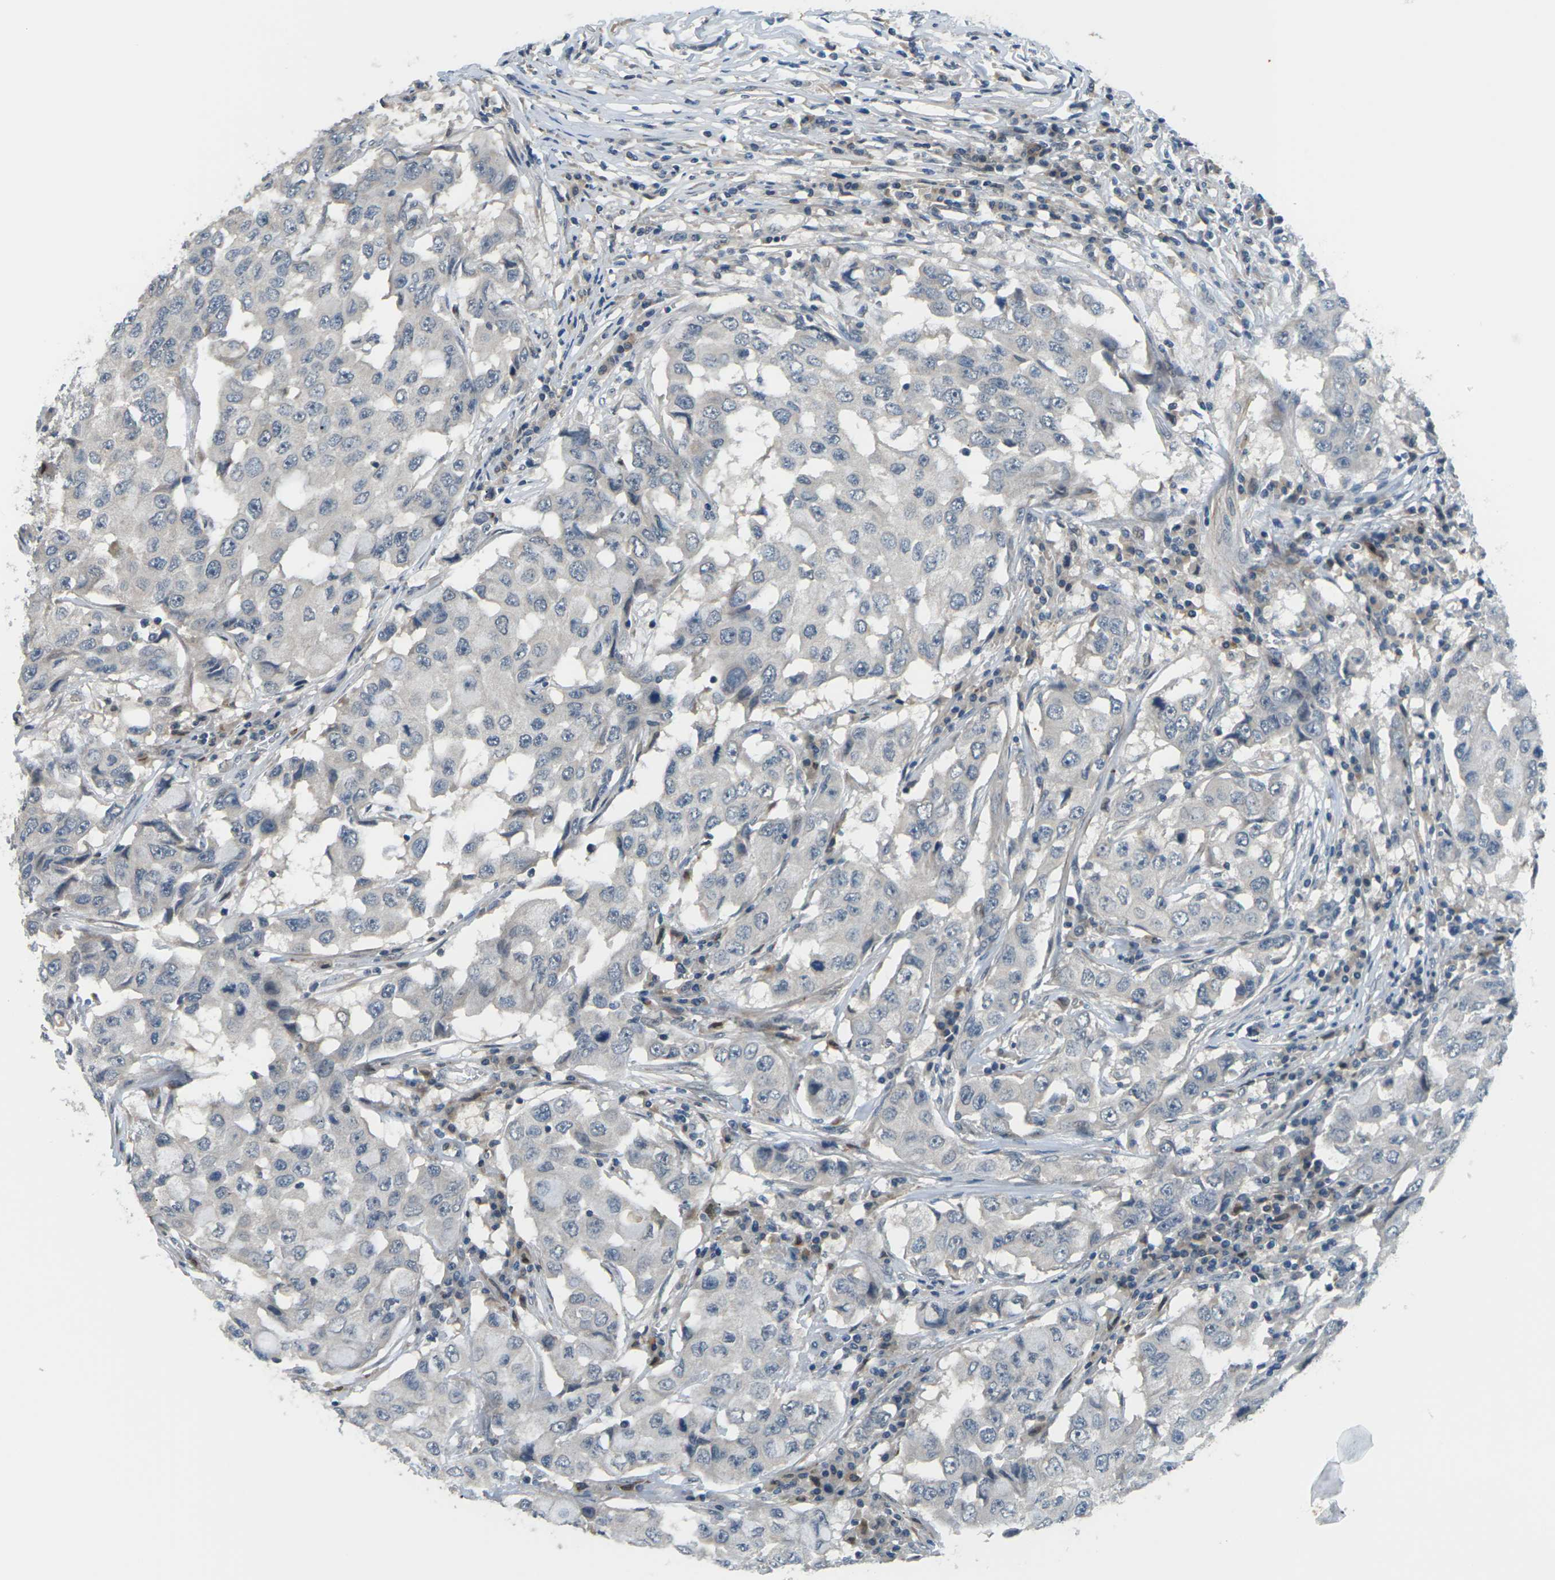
{"staining": {"intensity": "negative", "quantity": "none", "location": "none"}, "tissue": "breast cancer", "cell_type": "Tumor cells", "image_type": "cancer", "snomed": [{"axis": "morphology", "description": "Duct carcinoma"}, {"axis": "topography", "description": "Breast"}], "caption": "IHC of breast infiltrating ductal carcinoma shows no staining in tumor cells.", "gene": "SLC13A3", "patient": {"sex": "female", "age": 27}}